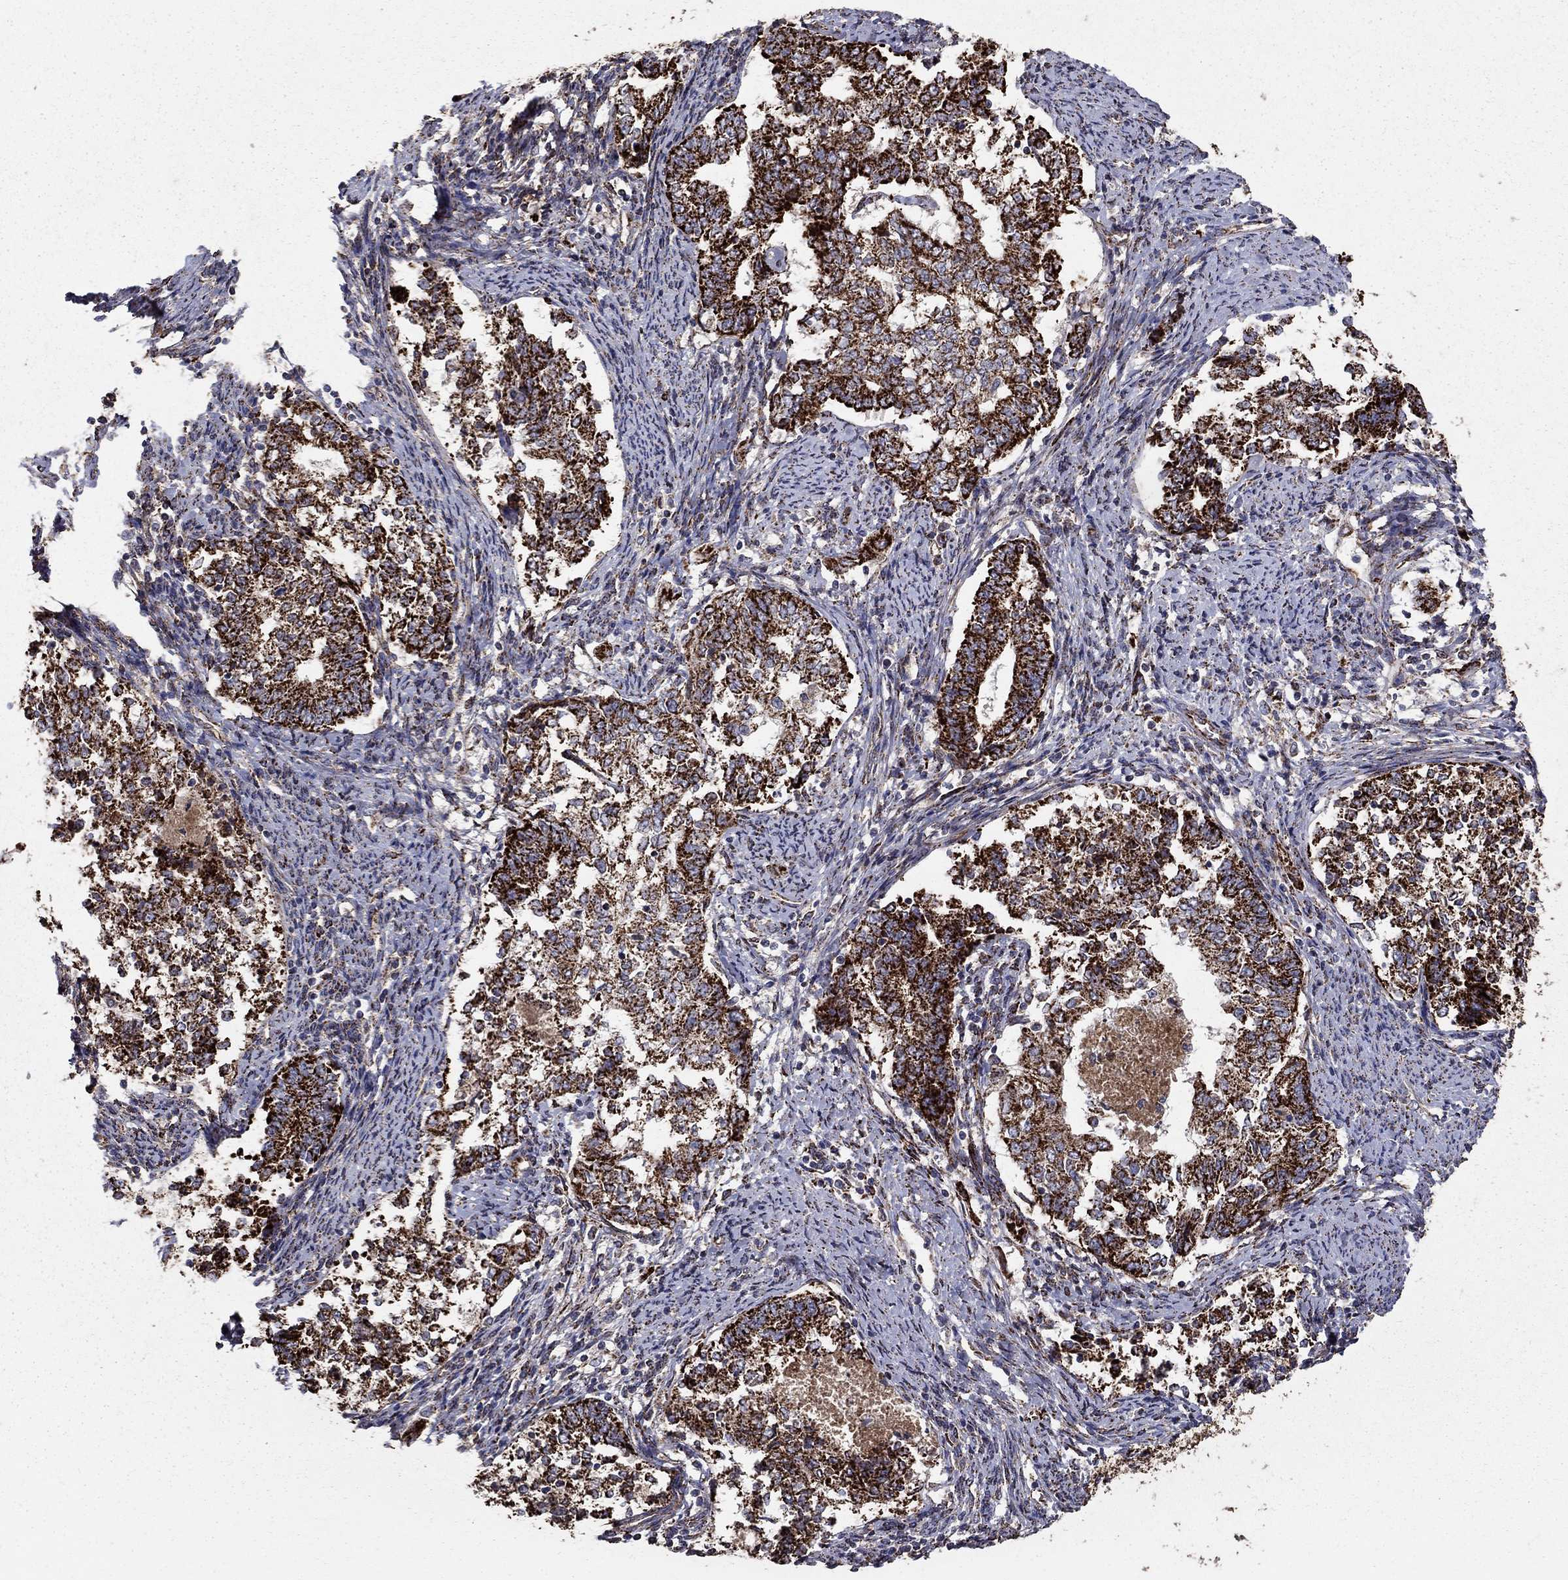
{"staining": {"intensity": "strong", "quantity": ">75%", "location": "cytoplasmic/membranous"}, "tissue": "endometrial cancer", "cell_type": "Tumor cells", "image_type": "cancer", "snomed": [{"axis": "morphology", "description": "Adenocarcinoma, NOS"}, {"axis": "topography", "description": "Endometrium"}], "caption": "Immunohistochemical staining of human endometrial cancer demonstrates strong cytoplasmic/membranous protein positivity in approximately >75% of tumor cells. (DAB IHC with brightfield microscopy, high magnification).", "gene": "GCSH", "patient": {"sex": "female", "age": 65}}